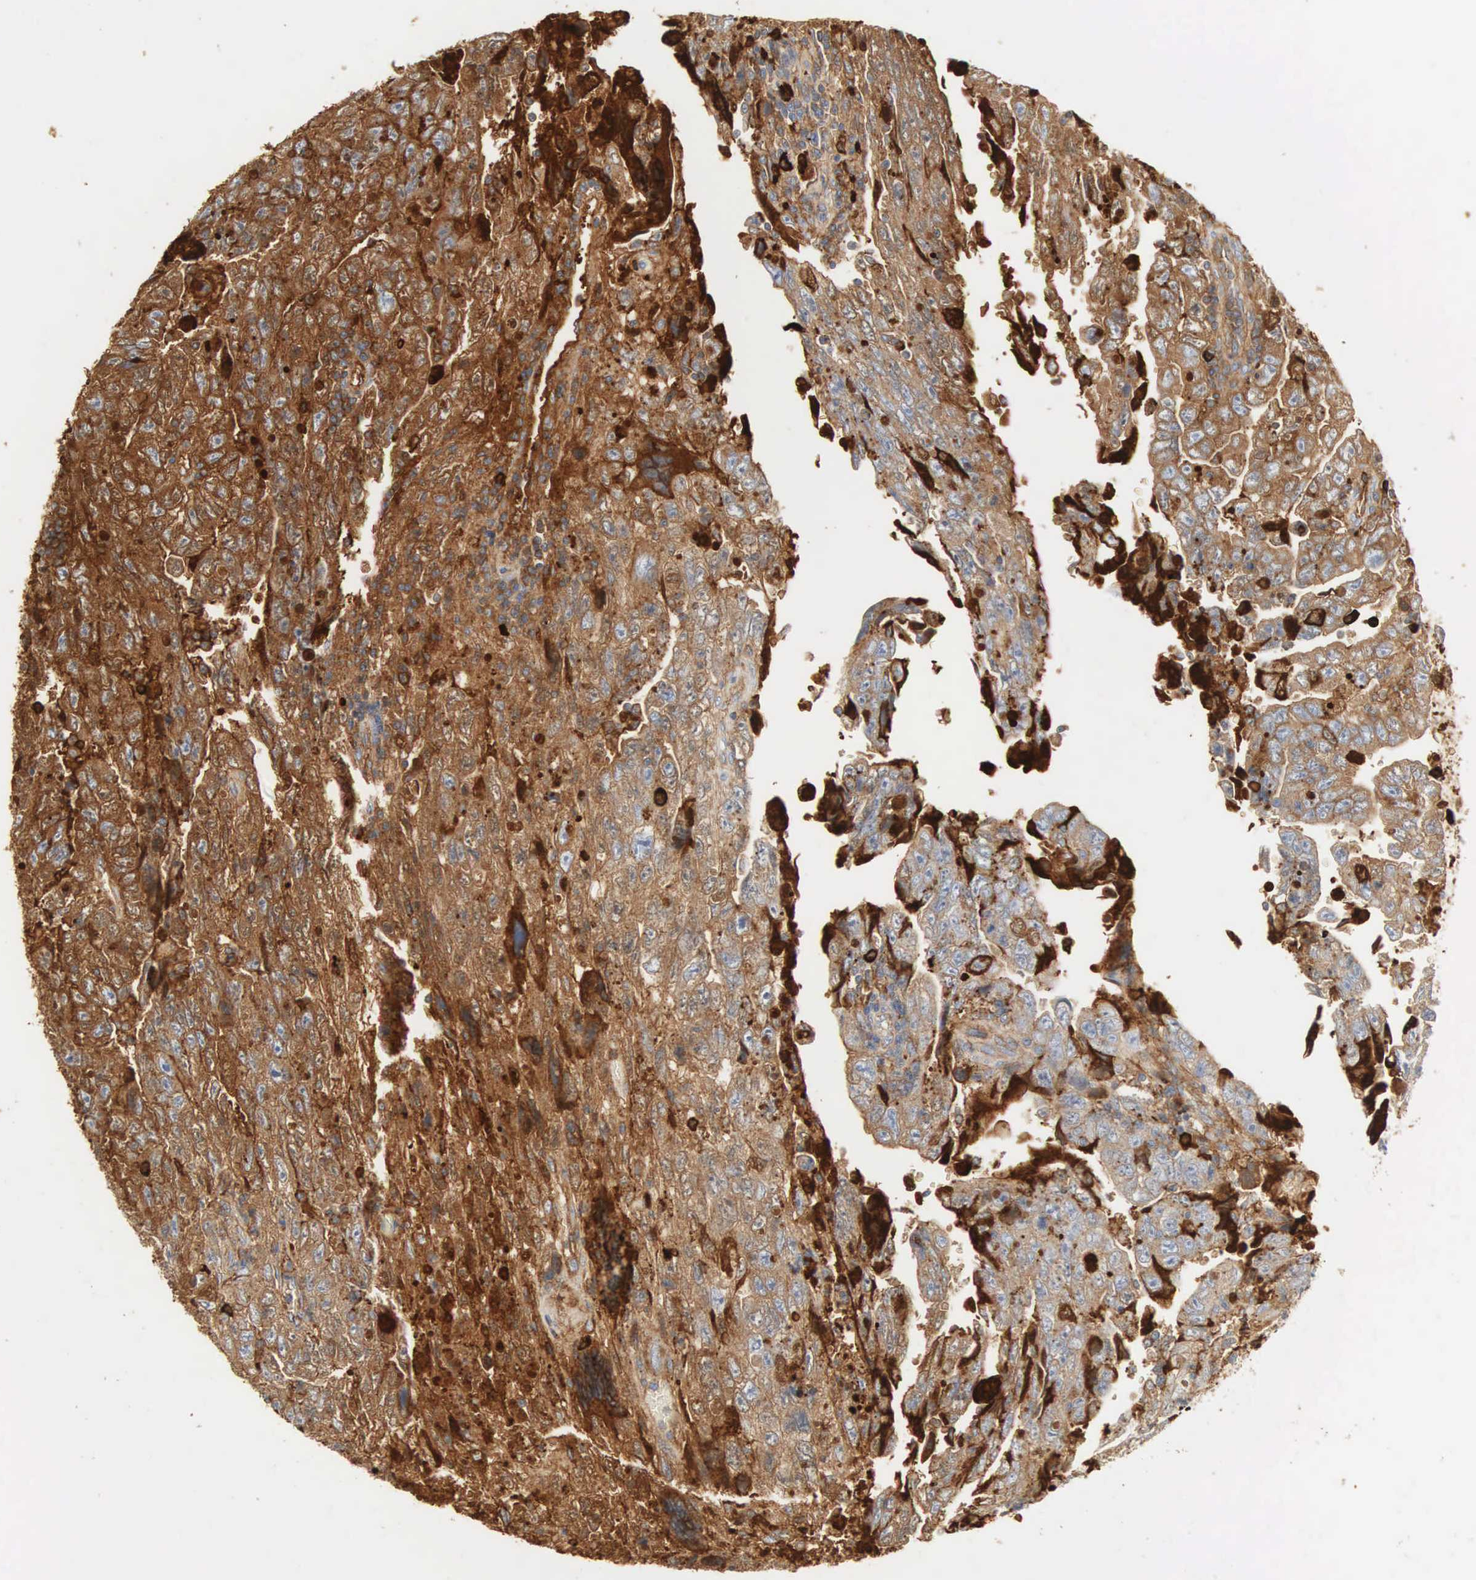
{"staining": {"intensity": "moderate", "quantity": "25%-75%", "location": "cytoplasmic/membranous"}, "tissue": "testis cancer", "cell_type": "Tumor cells", "image_type": "cancer", "snomed": [{"axis": "morphology", "description": "Carcinoma, Embryonal, NOS"}, {"axis": "topography", "description": "Testis"}], "caption": "Testis cancer stained with a brown dye exhibits moderate cytoplasmic/membranous positive expression in approximately 25%-75% of tumor cells.", "gene": "IGLC3", "patient": {"sex": "male", "age": 28}}